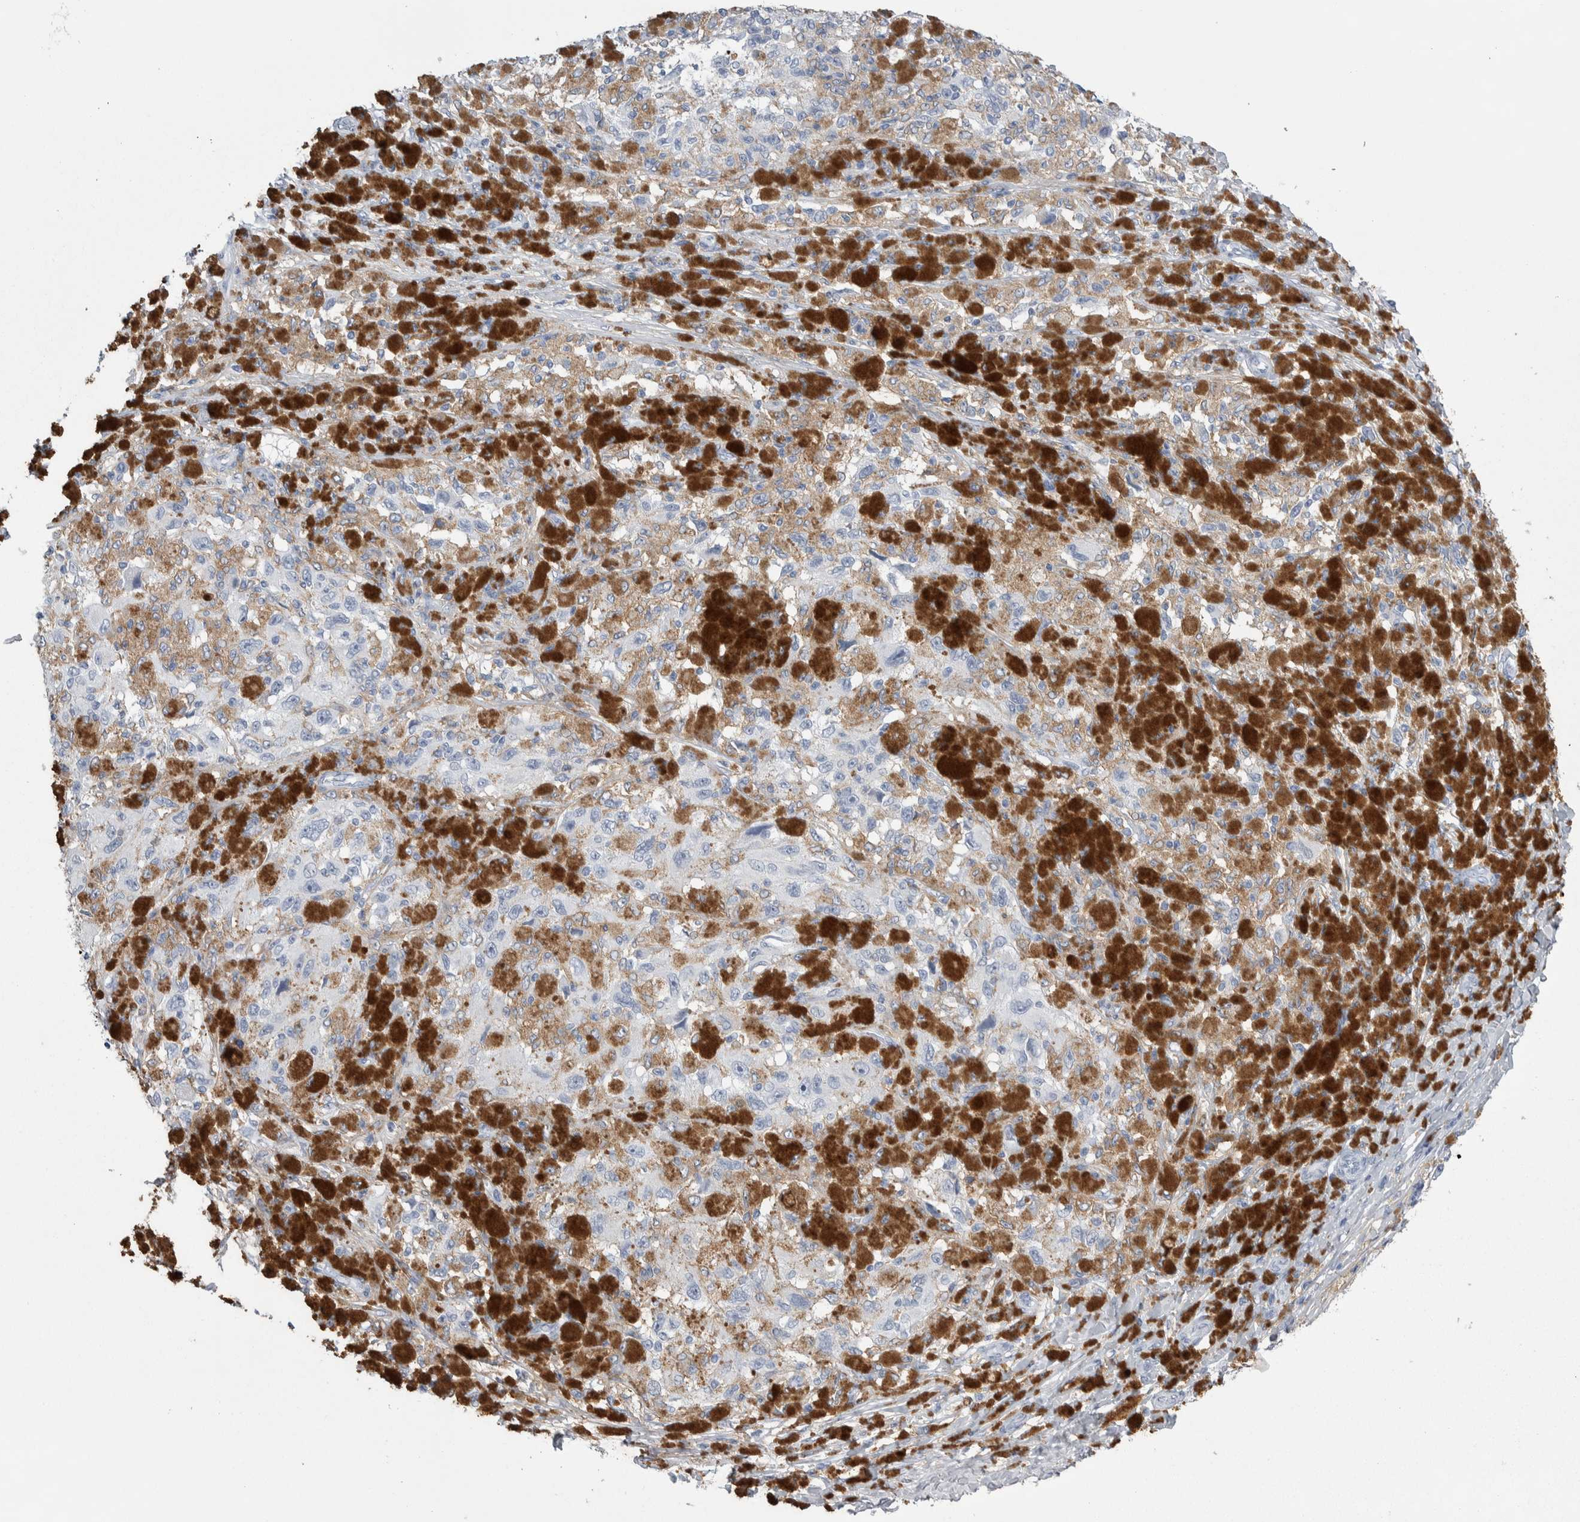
{"staining": {"intensity": "negative", "quantity": "none", "location": "none"}, "tissue": "melanoma", "cell_type": "Tumor cells", "image_type": "cancer", "snomed": [{"axis": "morphology", "description": "Malignant melanoma, NOS"}, {"axis": "topography", "description": "Skin"}], "caption": "Immunohistochemistry (IHC) of malignant melanoma reveals no positivity in tumor cells. (DAB (3,3'-diaminobenzidine) IHC with hematoxylin counter stain).", "gene": "SKAP2", "patient": {"sex": "female", "age": 73}}